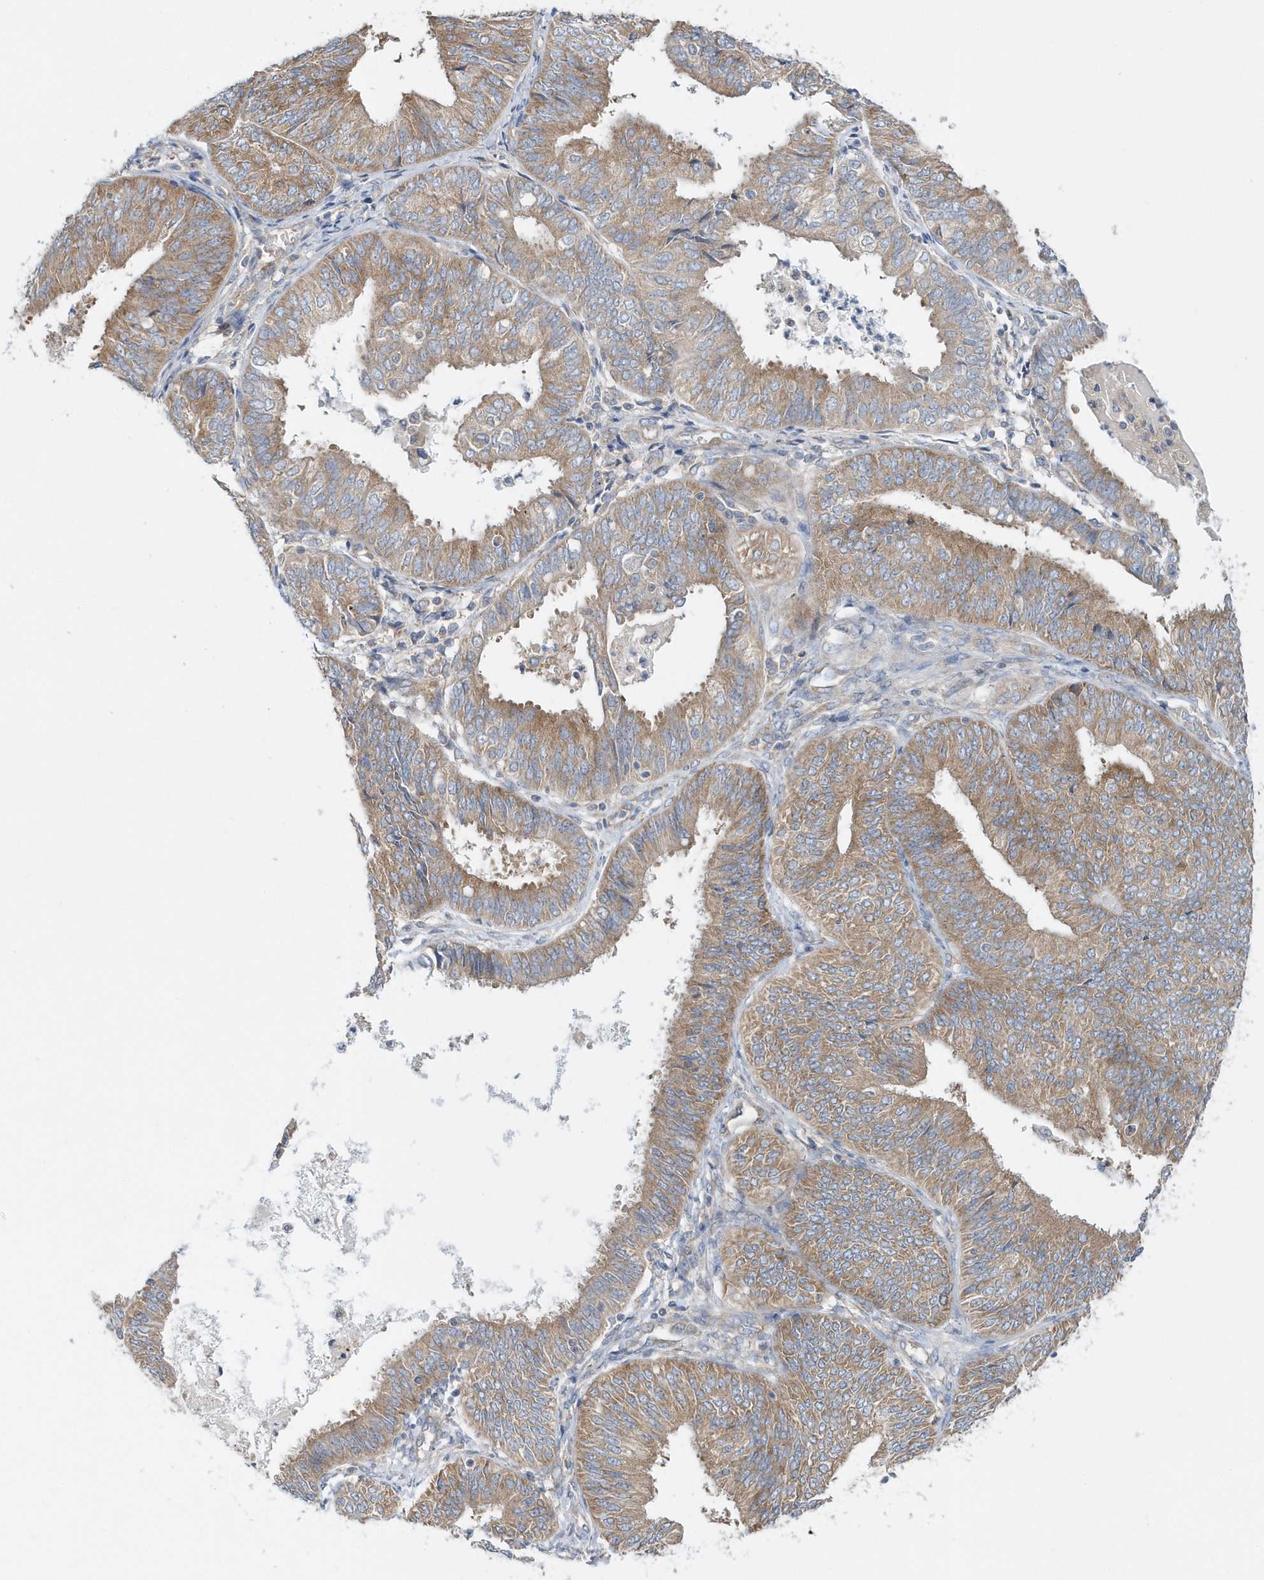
{"staining": {"intensity": "weak", "quantity": ">75%", "location": "cytoplasmic/membranous"}, "tissue": "endometrial cancer", "cell_type": "Tumor cells", "image_type": "cancer", "snomed": [{"axis": "morphology", "description": "Adenocarcinoma, NOS"}, {"axis": "topography", "description": "Endometrium"}], "caption": "Adenocarcinoma (endometrial) stained with IHC exhibits weak cytoplasmic/membranous expression in approximately >75% of tumor cells.", "gene": "EIF3C", "patient": {"sex": "female", "age": 58}}